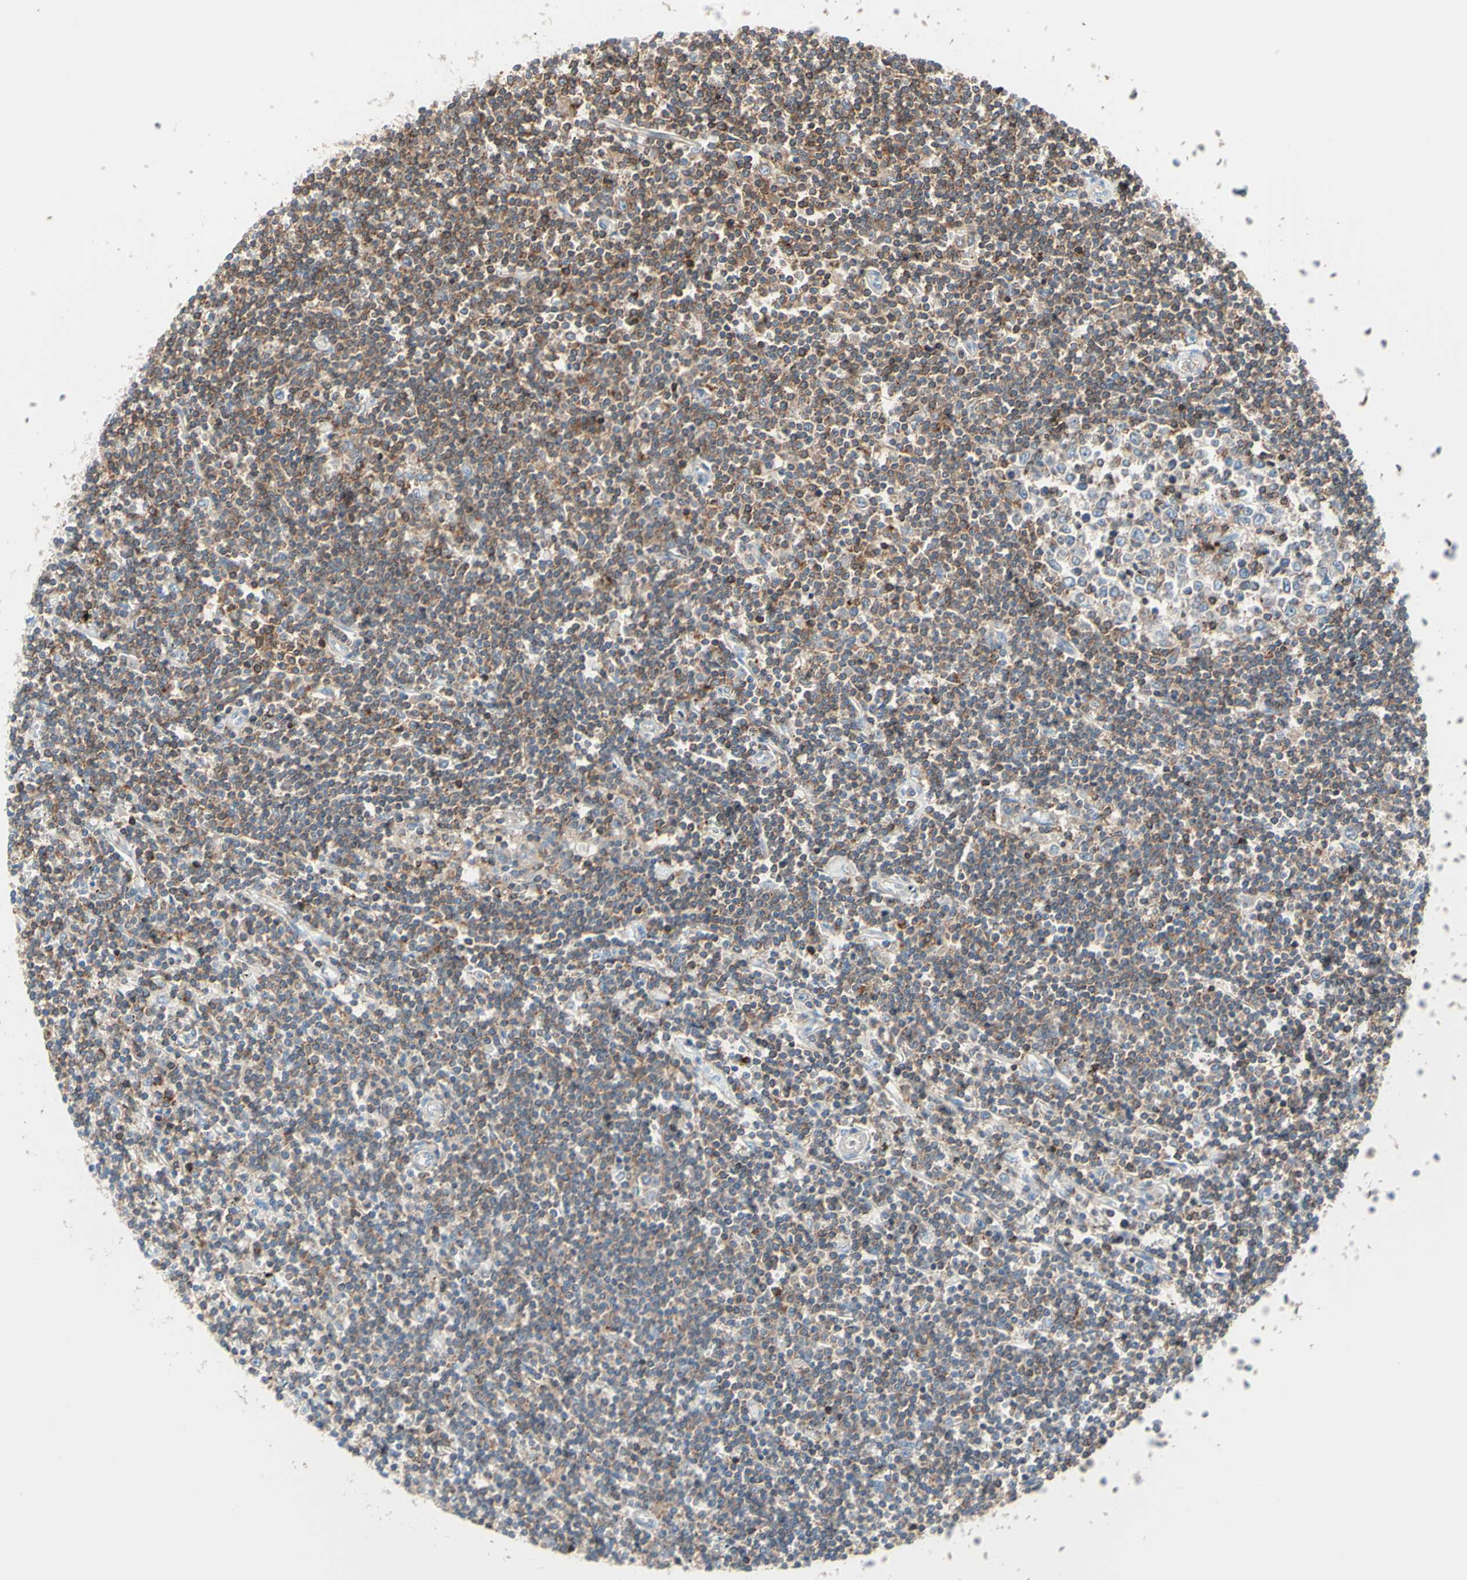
{"staining": {"intensity": "weak", "quantity": "<25%", "location": "cytoplasmic/membranous"}, "tissue": "lymphoma", "cell_type": "Tumor cells", "image_type": "cancer", "snomed": [{"axis": "morphology", "description": "Malignant lymphoma, non-Hodgkin's type, Low grade"}, {"axis": "topography", "description": "Spleen"}], "caption": "IHC histopathology image of neoplastic tissue: lymphoma stained with DAB (3,3'-diaminobenzidine) demonstrates no significant protein staining in tumor cells. Nuclei are stained in blue.", "gene": "SEMA4C", "patient": {"sex": "male", "age": 76}}